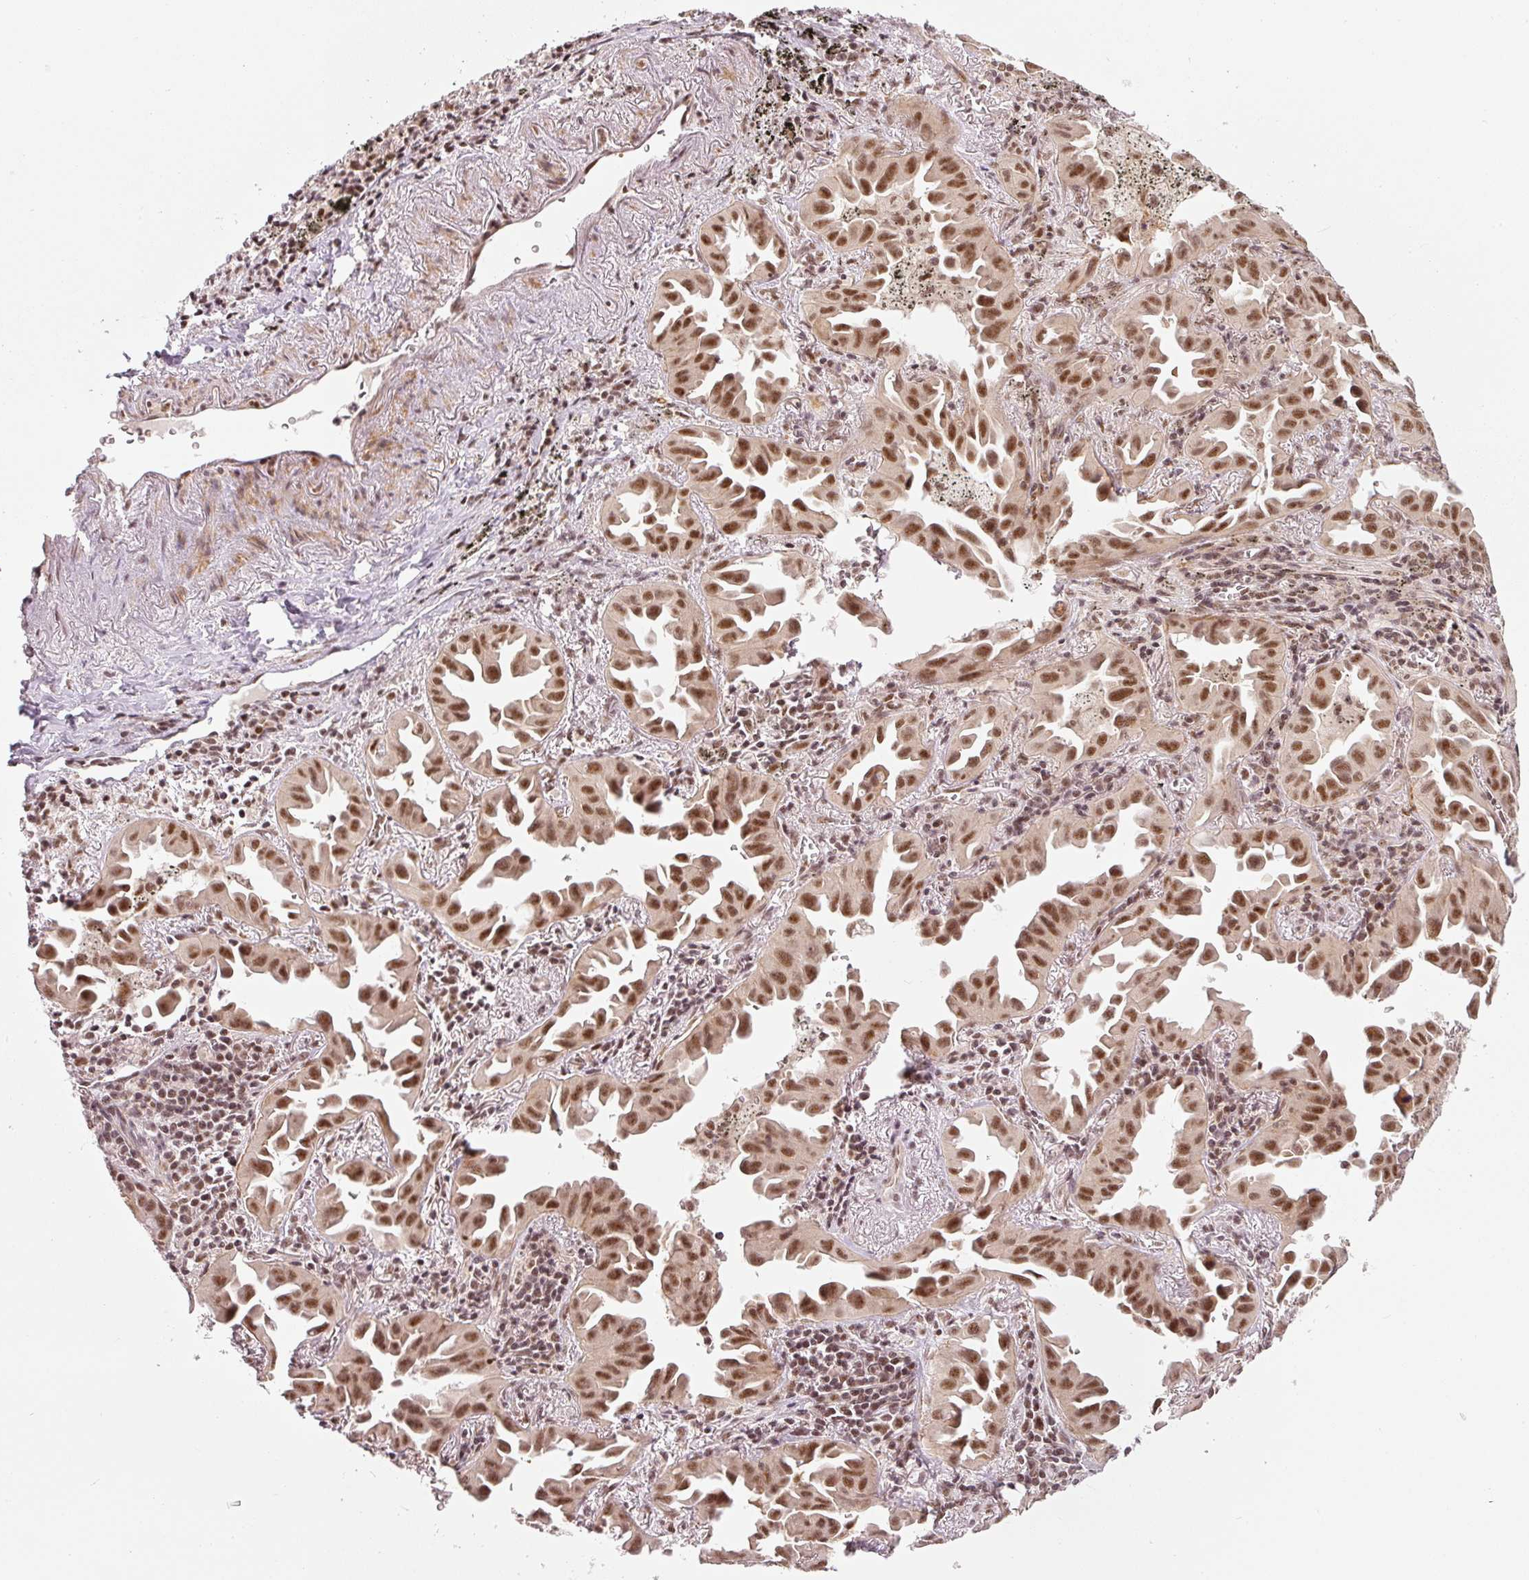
{"staining": {"intensity": "moderate", "quantity": ">75%", "location": "nuclear"}, "tissue": "lung cancer", "cell_type": "Tumor cells", "image_type": "cancer", "snomed": [{"axis": "morphology", "description": "Adenocarcinoma, NOS"}, {"axis": "topography", "description": "Lung"}], "caption": "Immunohistochemical staining of adenocarcinoma (lung) shows medium levels of moderate nuclear protein staining in approximately >75% of tumor cells.", "gene": "THOC6", "patient": {"sex": "male", "age": 68}}